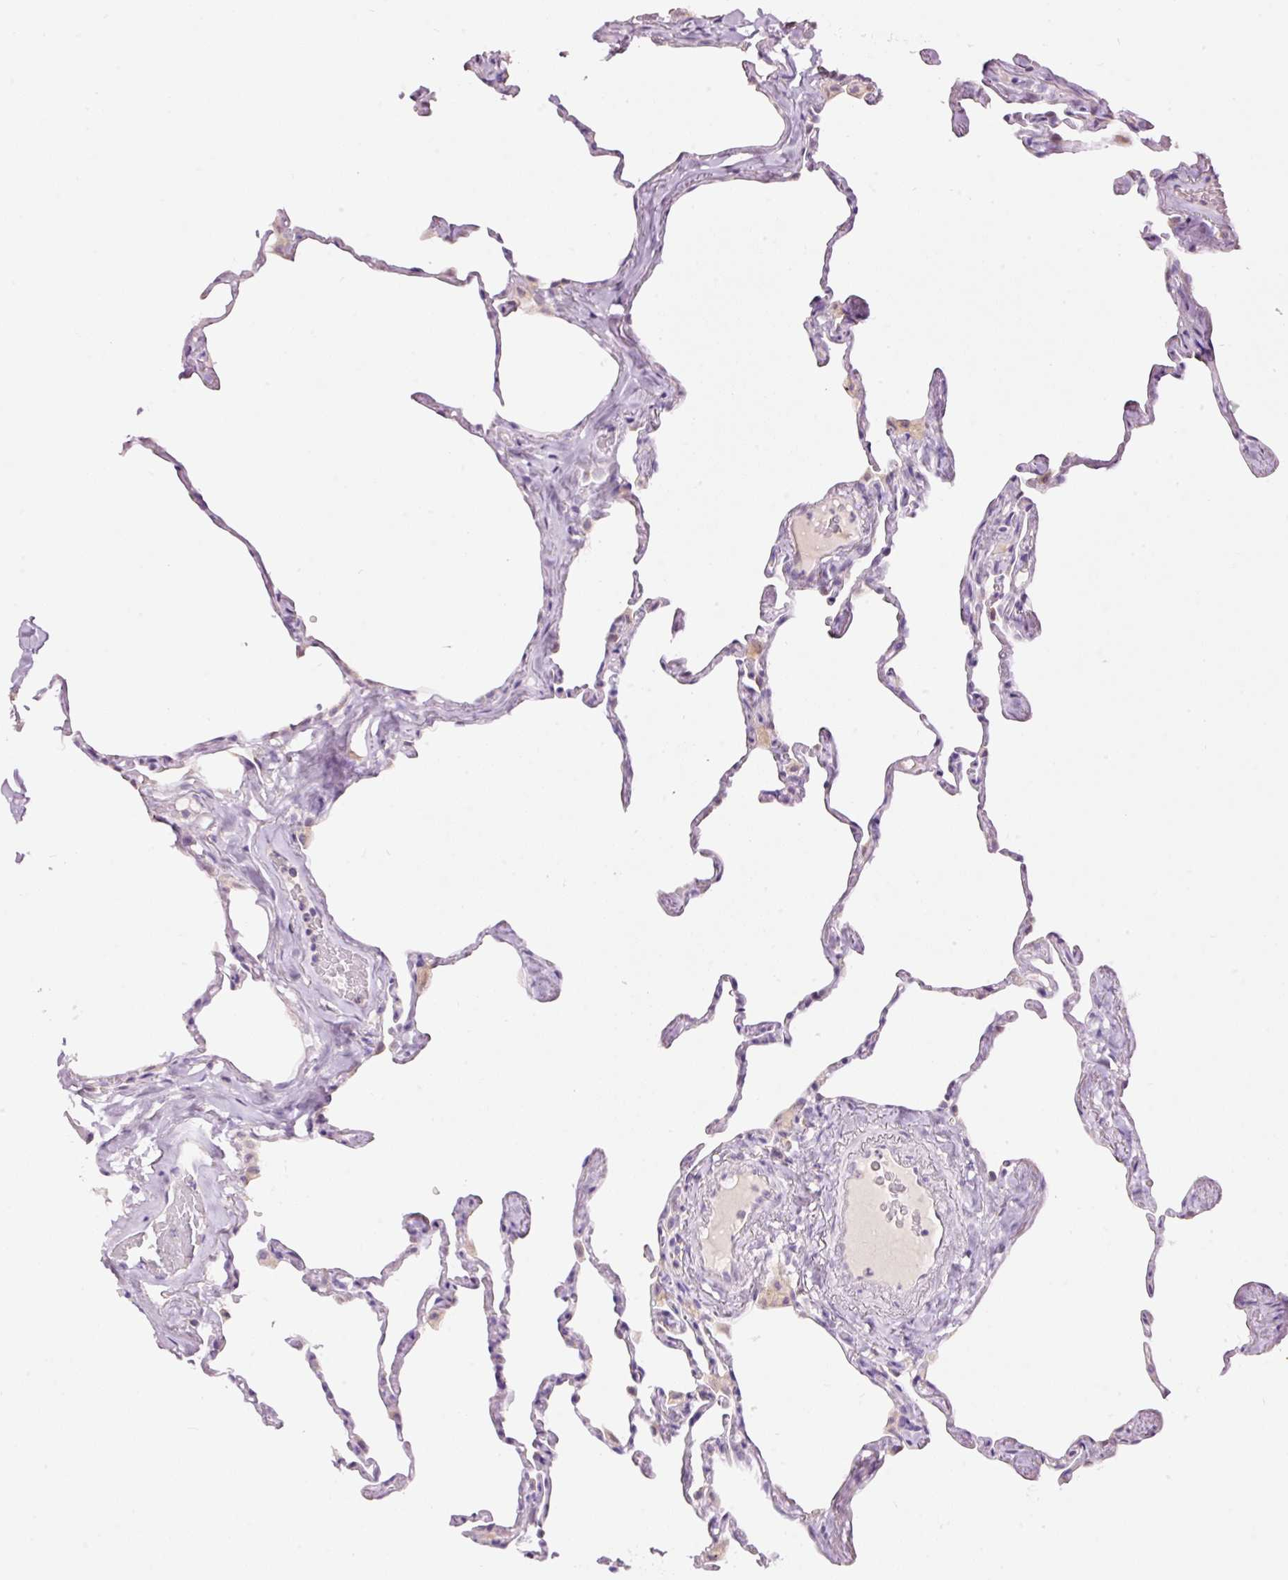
{"staining": {"intensity": "weak", "quantity": "<25%", "location": "cytoplasmic/membranous"}, "tissue": "lung", "cell_type": "Alveolar cells", "image_type": "normal", "snomed": [{"axis": "morphology", "description": "Normal tissue, NOS"}, {"axis": "topography", "description": "Lung"}], "caption": "High power microscopy photomicrograph of an immunohistochemistry (IHC) histopathology image of normal lung, revealing no significant positivity in alveolar cells.", "gene": "RSPO2", "patient": {"sex": "male", "age": 65}}